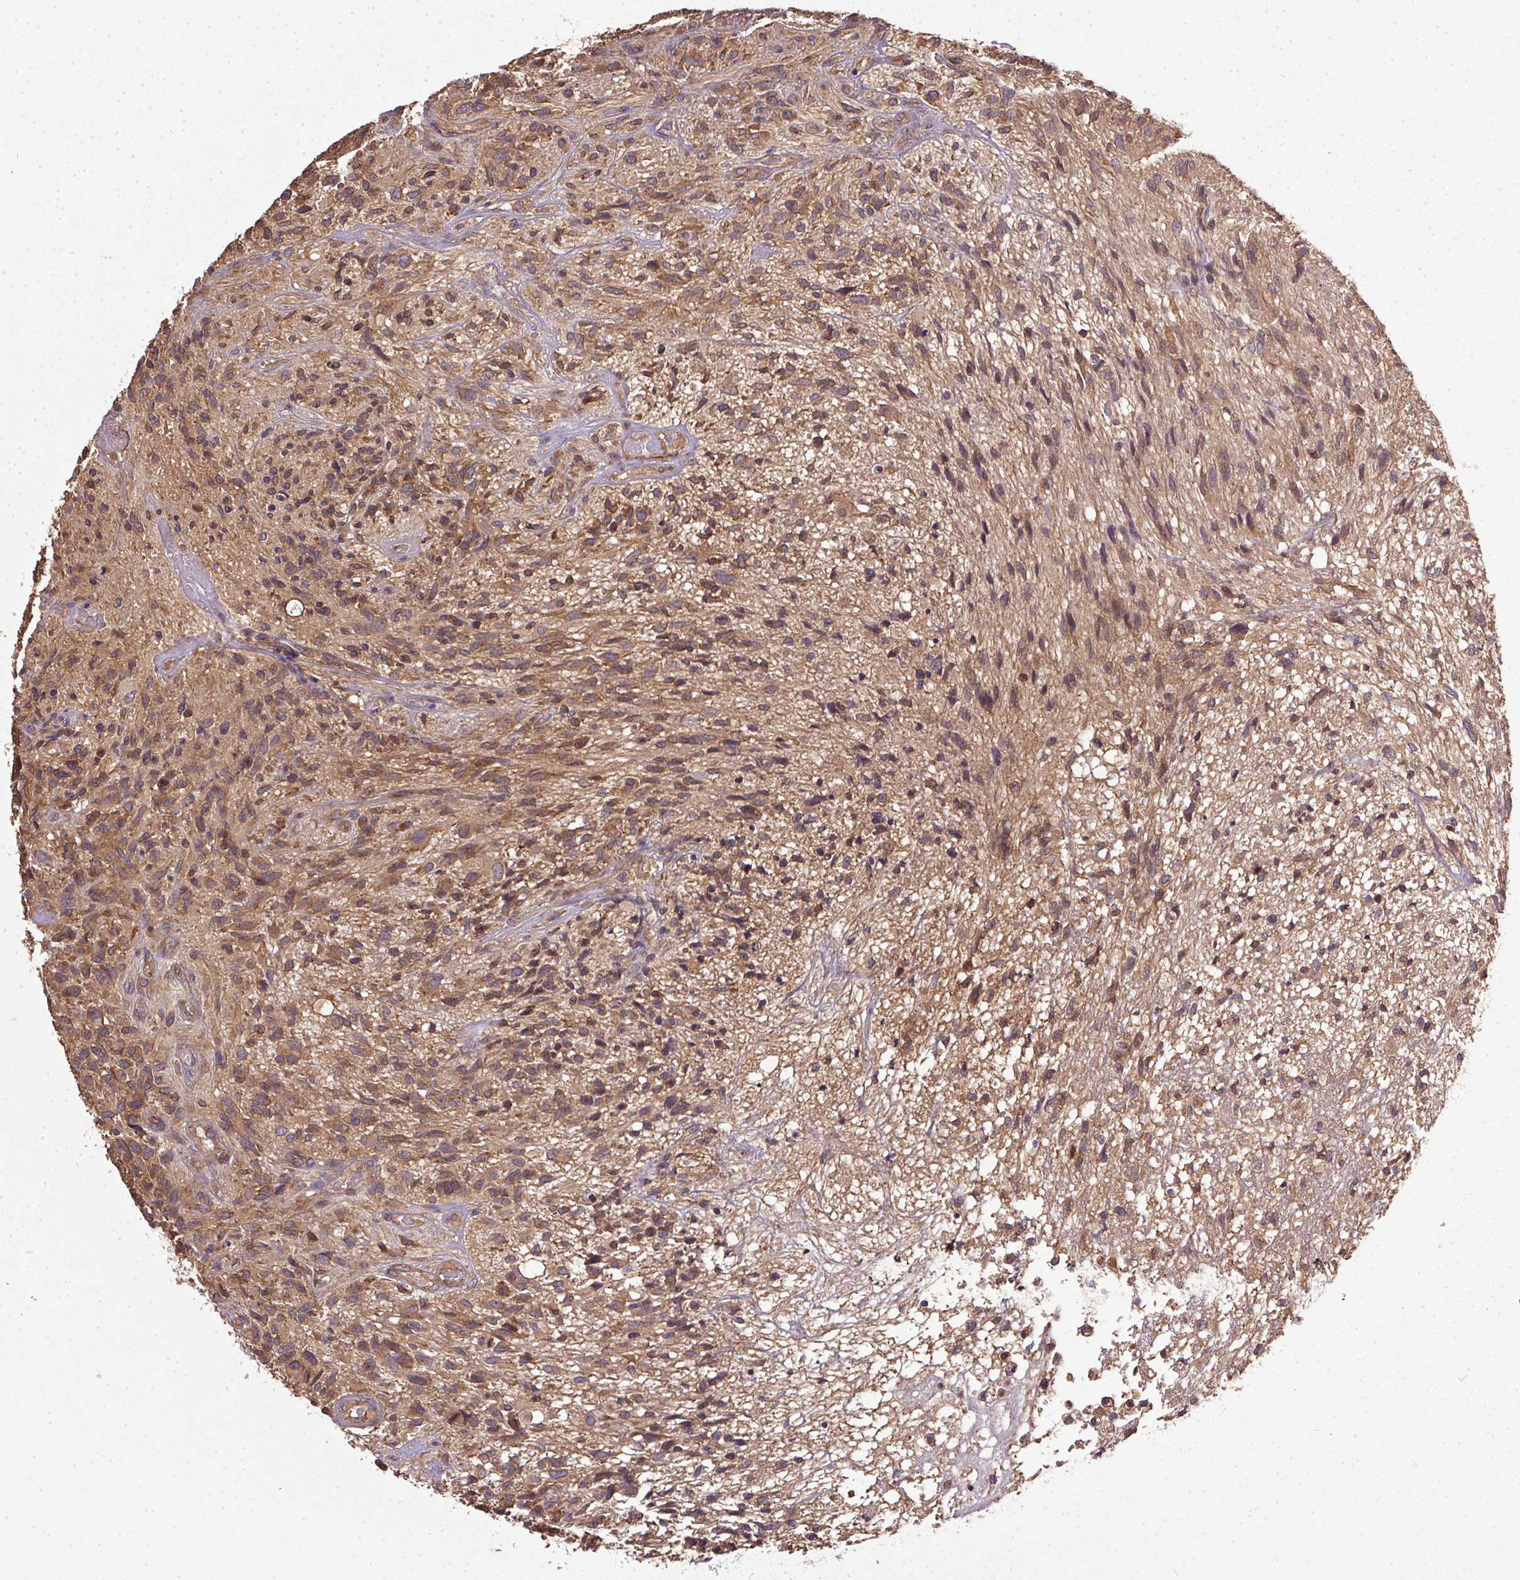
{"staining": {"intensity": "moderate", "quantity": ">75%", "location": "cytoplasmic/membranous"}, "tissue": "glioma", "cell_type": "Tumor cells", "image_type": "cancer", "snomed": [{"axis": "morphology", "description": "Glioma, malignant, High grade"}, {"axis": "topography", "description": "Brain"}], "caption": "This micrograph displays IHC staining of human malignant glioma (high-grade), with medium moderate cytoplasmic/membranous positivity in about >75% of tumor cells.", "gene": "EIF2S1", "patient": {"sex": "male", "age": 75}}